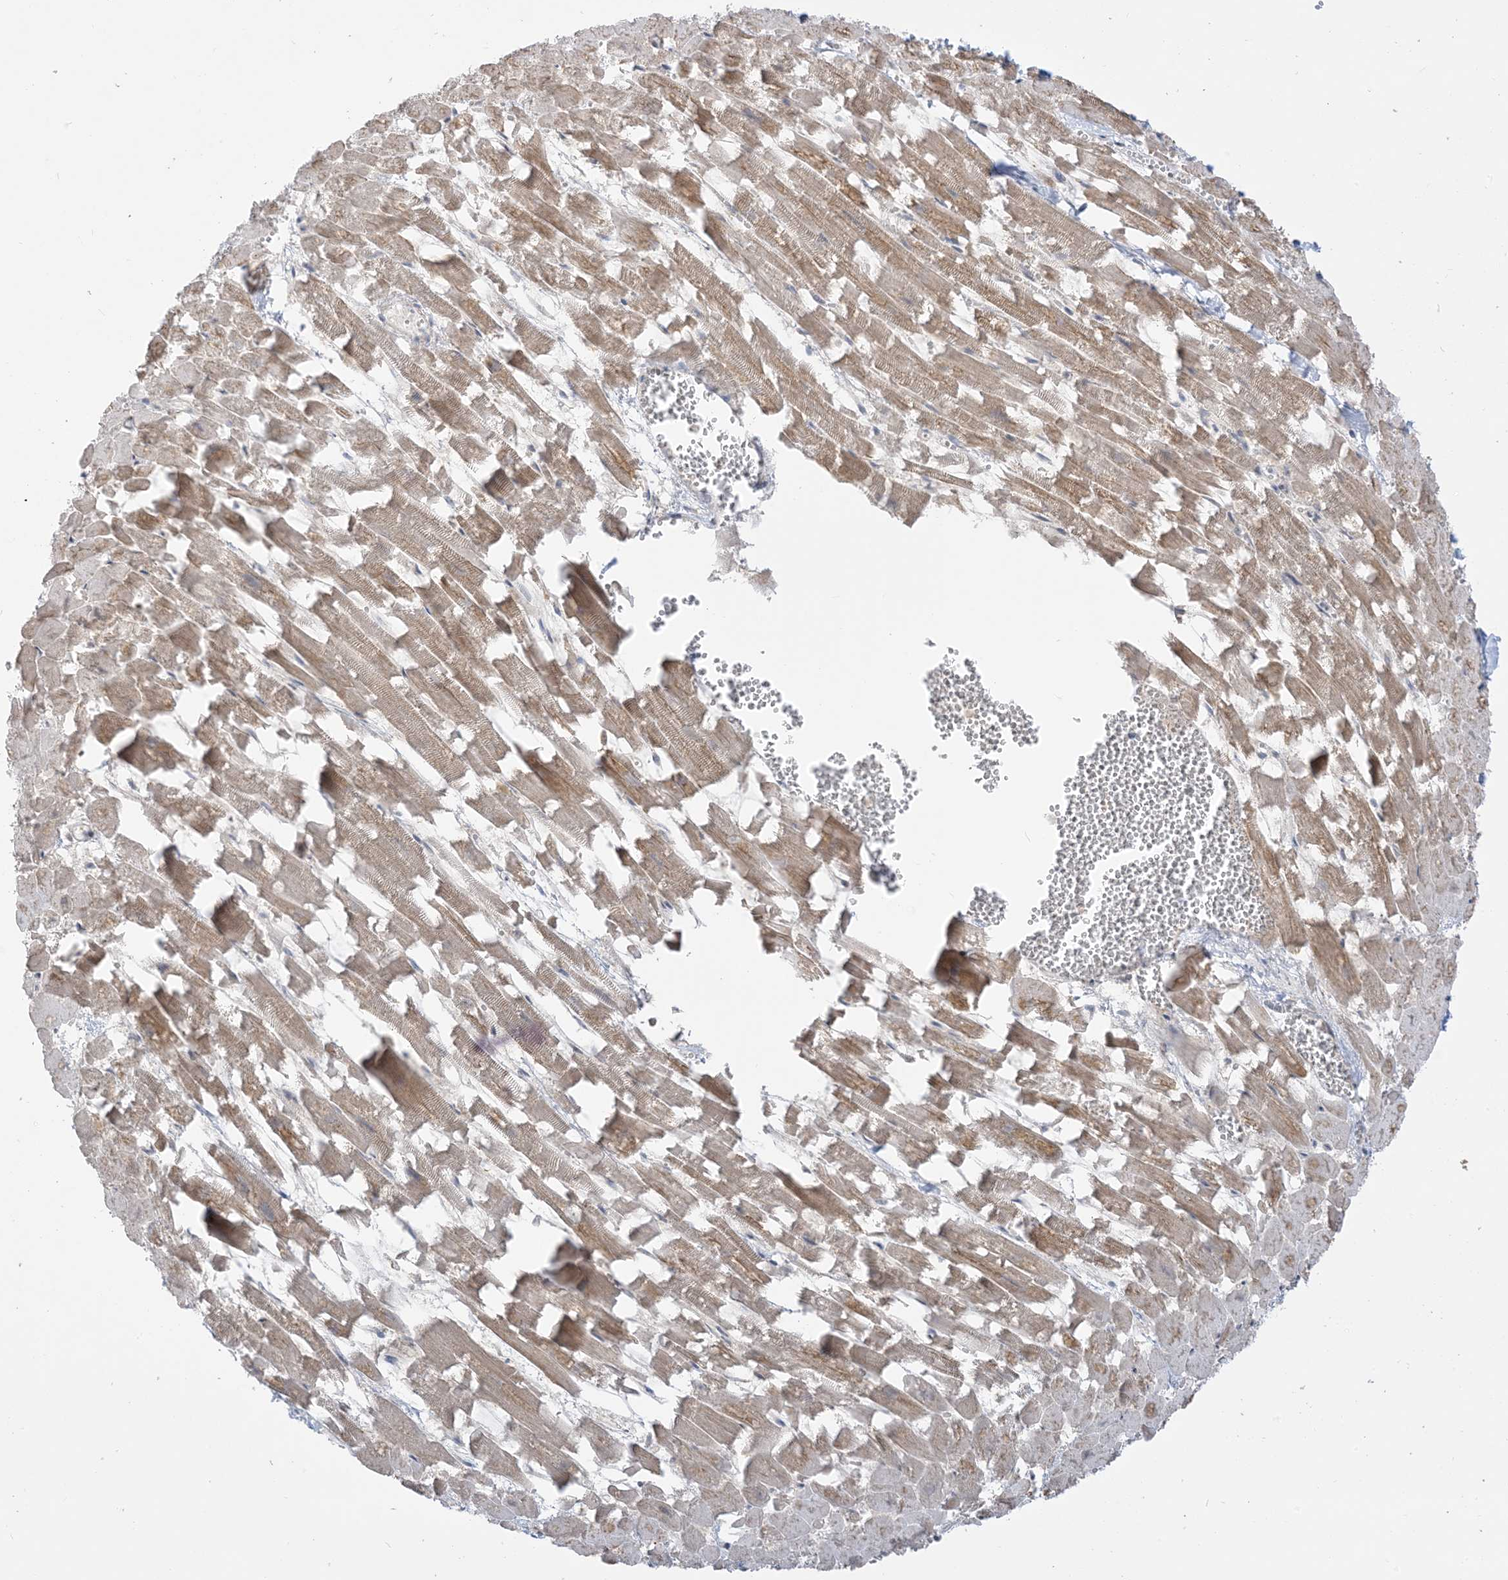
{"staining": {"intensity": "weak", "quantity": "25%-75%", "location": "cytoplasmic/membranous"}, "tissue": "heart muscle", "cell_type": "Cardiomyocytes", "image_type": "normal", "snomed": [{"axis": "morphology", "description": "Normal tissue, NOS"}, {"axis": "topography", "description": "Heart"}], "caption": "The immunohistochemical stain labels weak cytoplasmic/membranous positivity in cardiomyocytes of unremarkable heart muscle.", "gene": "KANSL3", "patient": {"sex": "female", "age": 64}}